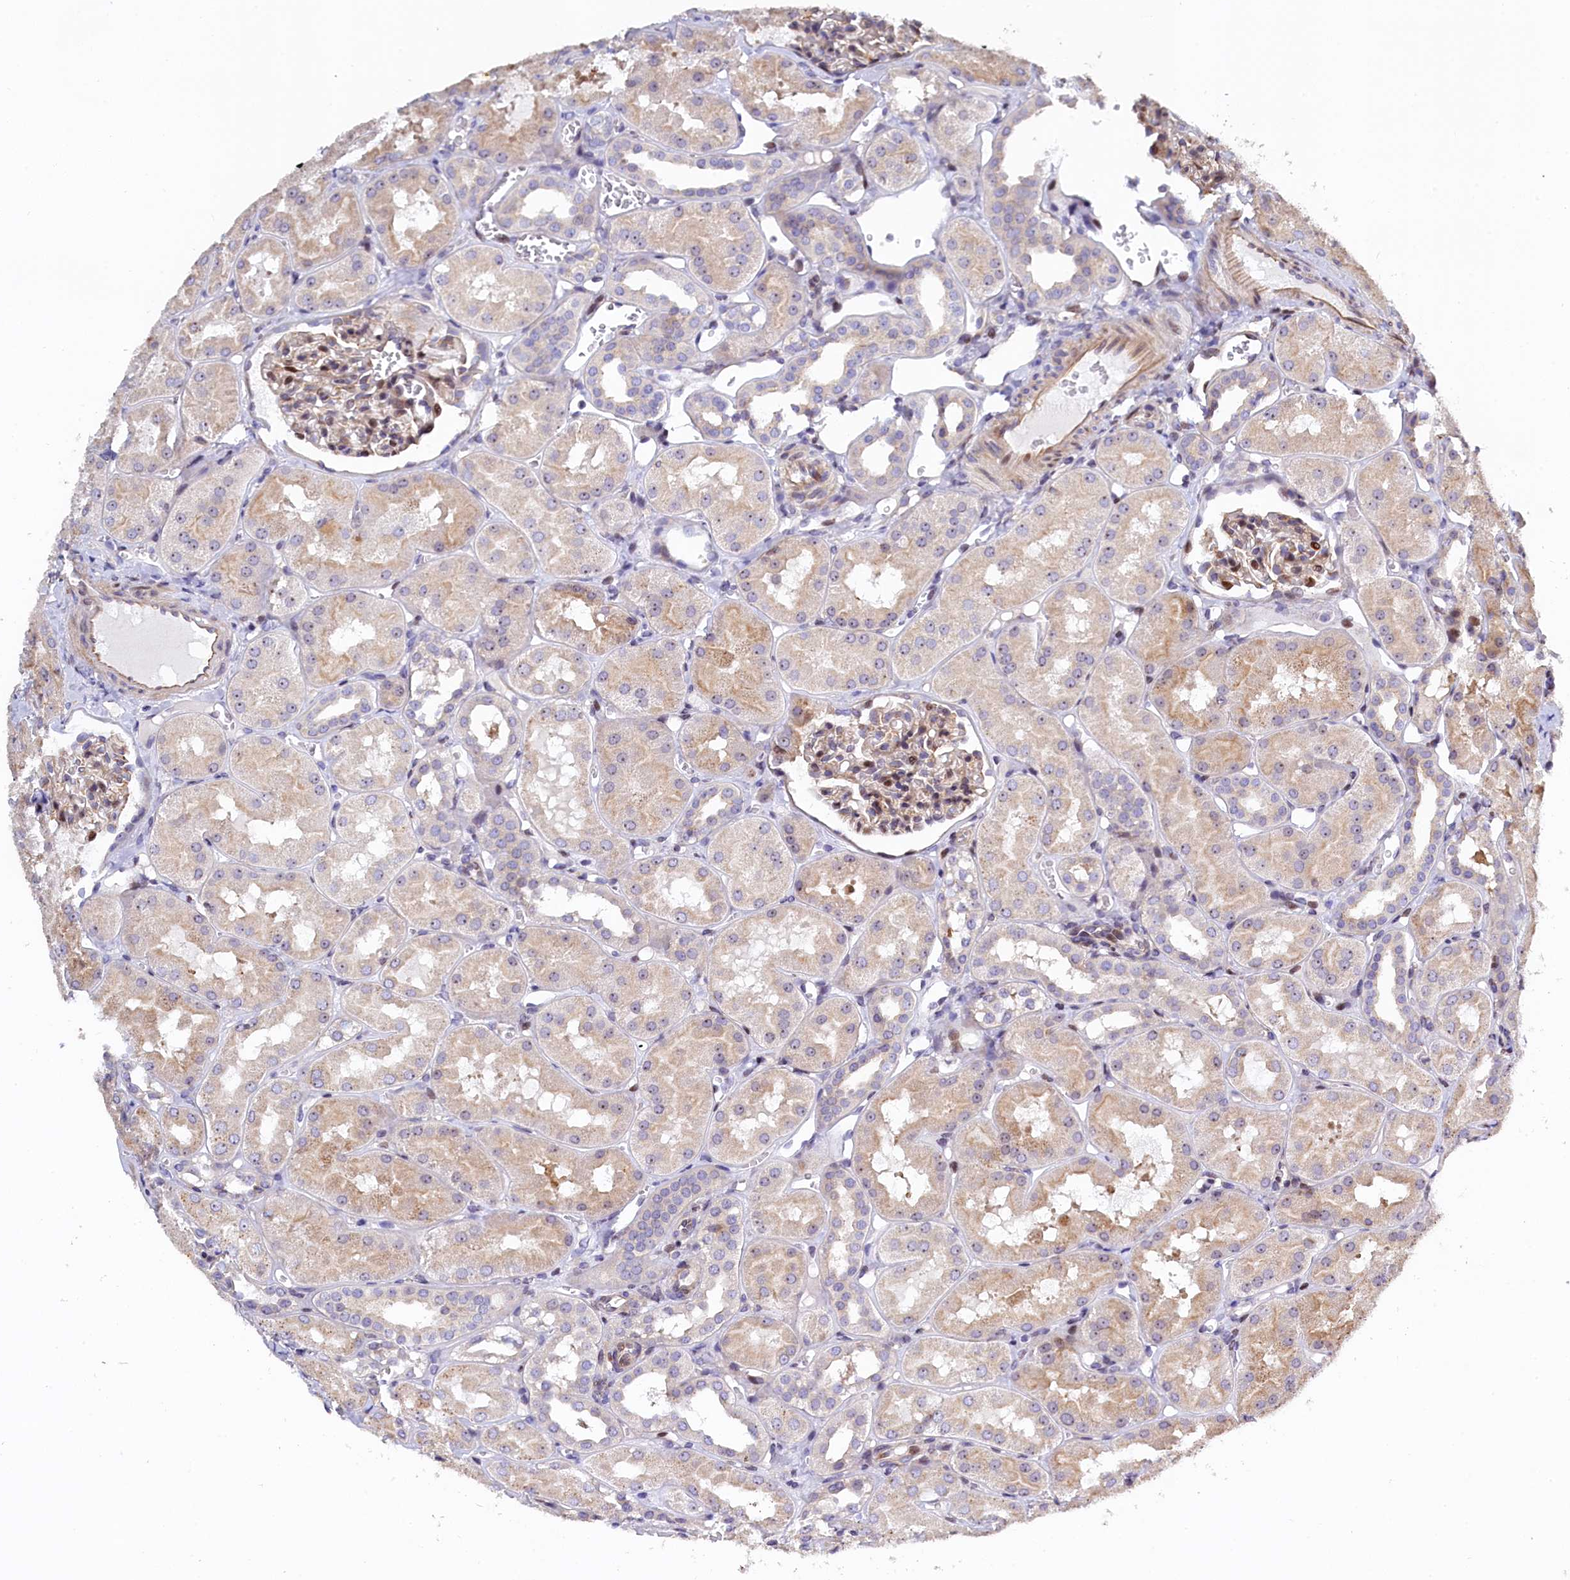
{"staining": {"intensity": "moderate", "quantity": "25%-75%", "location": "nuclear"}, "tissue": "kidney", "cell_type": "Cells in glomeruli", "image_type": "normal", "snomed": [{"axis": "morphology", "description": "Normal tissue, NOS"}, {"axis": "topography", "description": "Kidney"}, {"axis": "topography", "description": "Urinary bladder"}], "caption": "Kidney stained with a brown dye reveals moderate nuclear positive expression in approximately 25%-75% of cells in glomeruli.", "gene": "TGDS", "patient": {"sex": "male", "age": 16}}